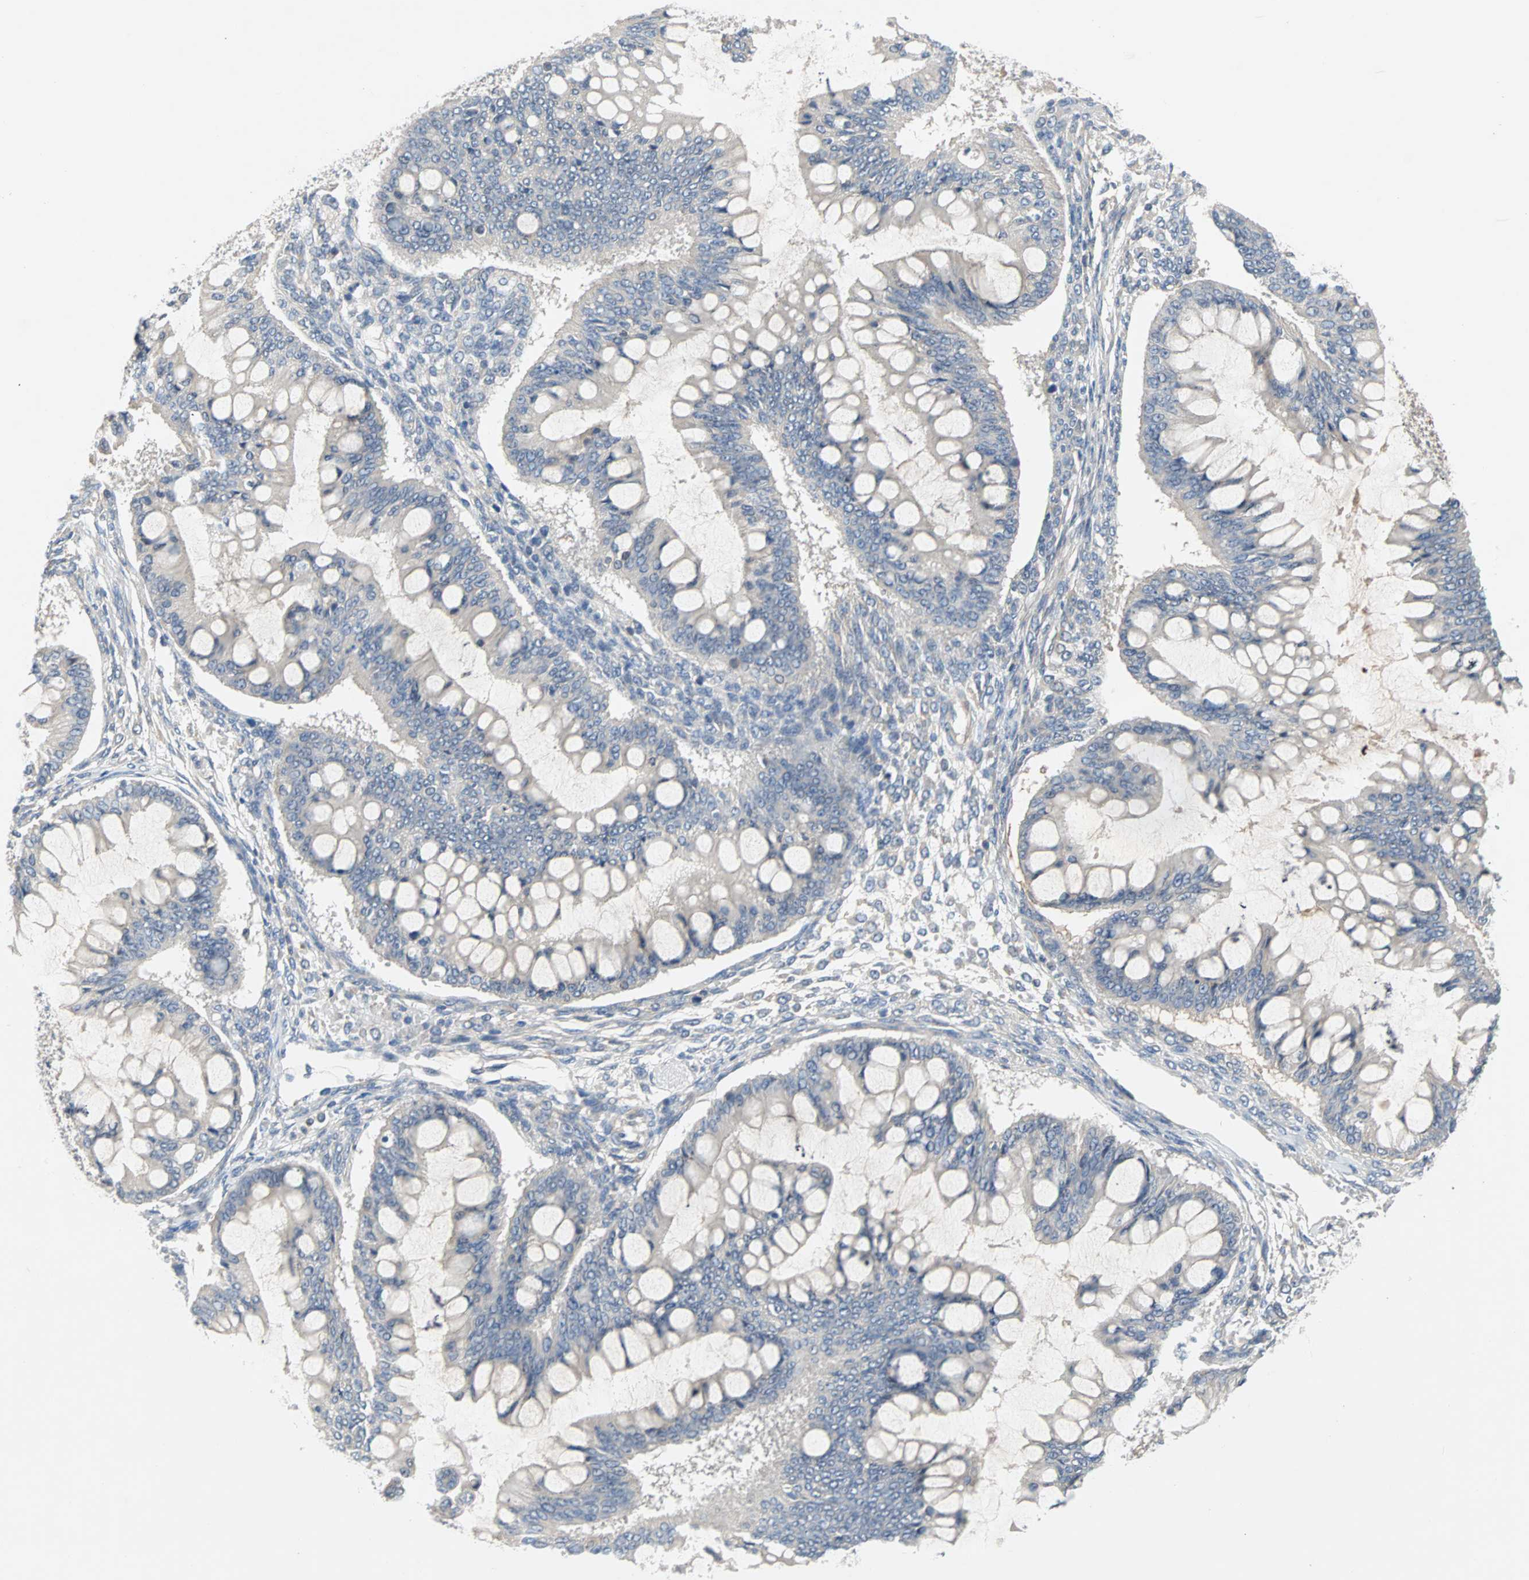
{"staining": {"intensity": "negative", "quantity": "none", "location": "none"}, "tissue": "ovarian cancer", "cell_type": "Tumor cells", "image_type": "cancer", "snomed": [{"axis": "morphology", "description": "Cystadenocarcinoma, mucinous, NOS"}, {"axis": "topography", "description": "Ovary"}], "caption": "There is no significant staining in tumor cells of mucinous cystadenocarcinoma (ovarian).", "gene": "MAP4K1", "patient": {"sex": "female", "age": 73}}